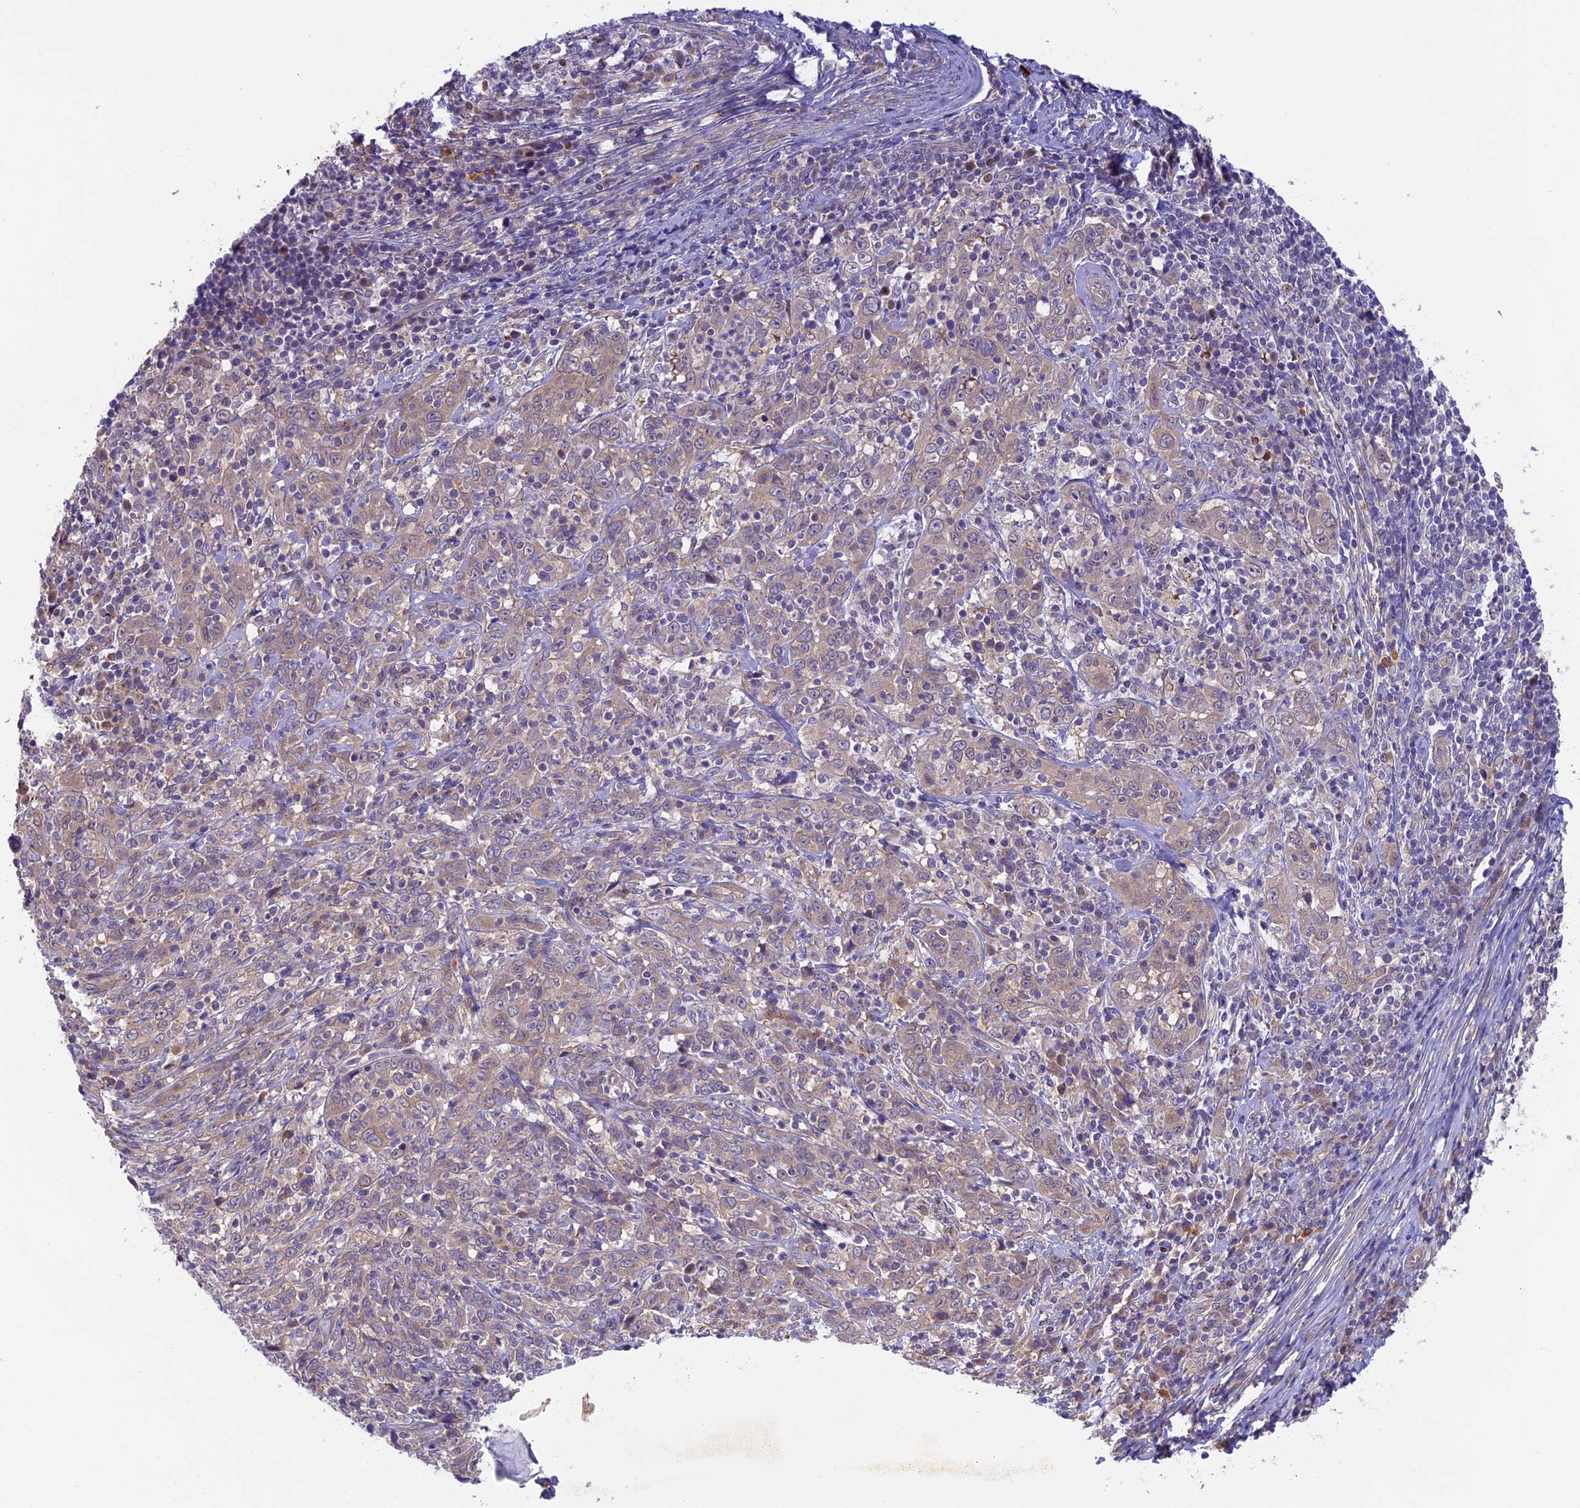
{"staining": {"intensity": "weak", "quantity": "<25%", "location": "cytoplasmic/membranous"}, "tissue": "cervical cancer", "cell_type": "Tumor cells", "image_type": "cancer", "snomed": [{"axis": "morphology", "description": "Squamous cell carcinoma, NOS"}, {"axis": "topography", "description": "Cervix"}], "caption": "The image displays no staining of tumor cells in cervical cancer (squamous cell carcinoma).", "gene": "CCDC9B", "patient": {"sex": "female", "age": 46}}